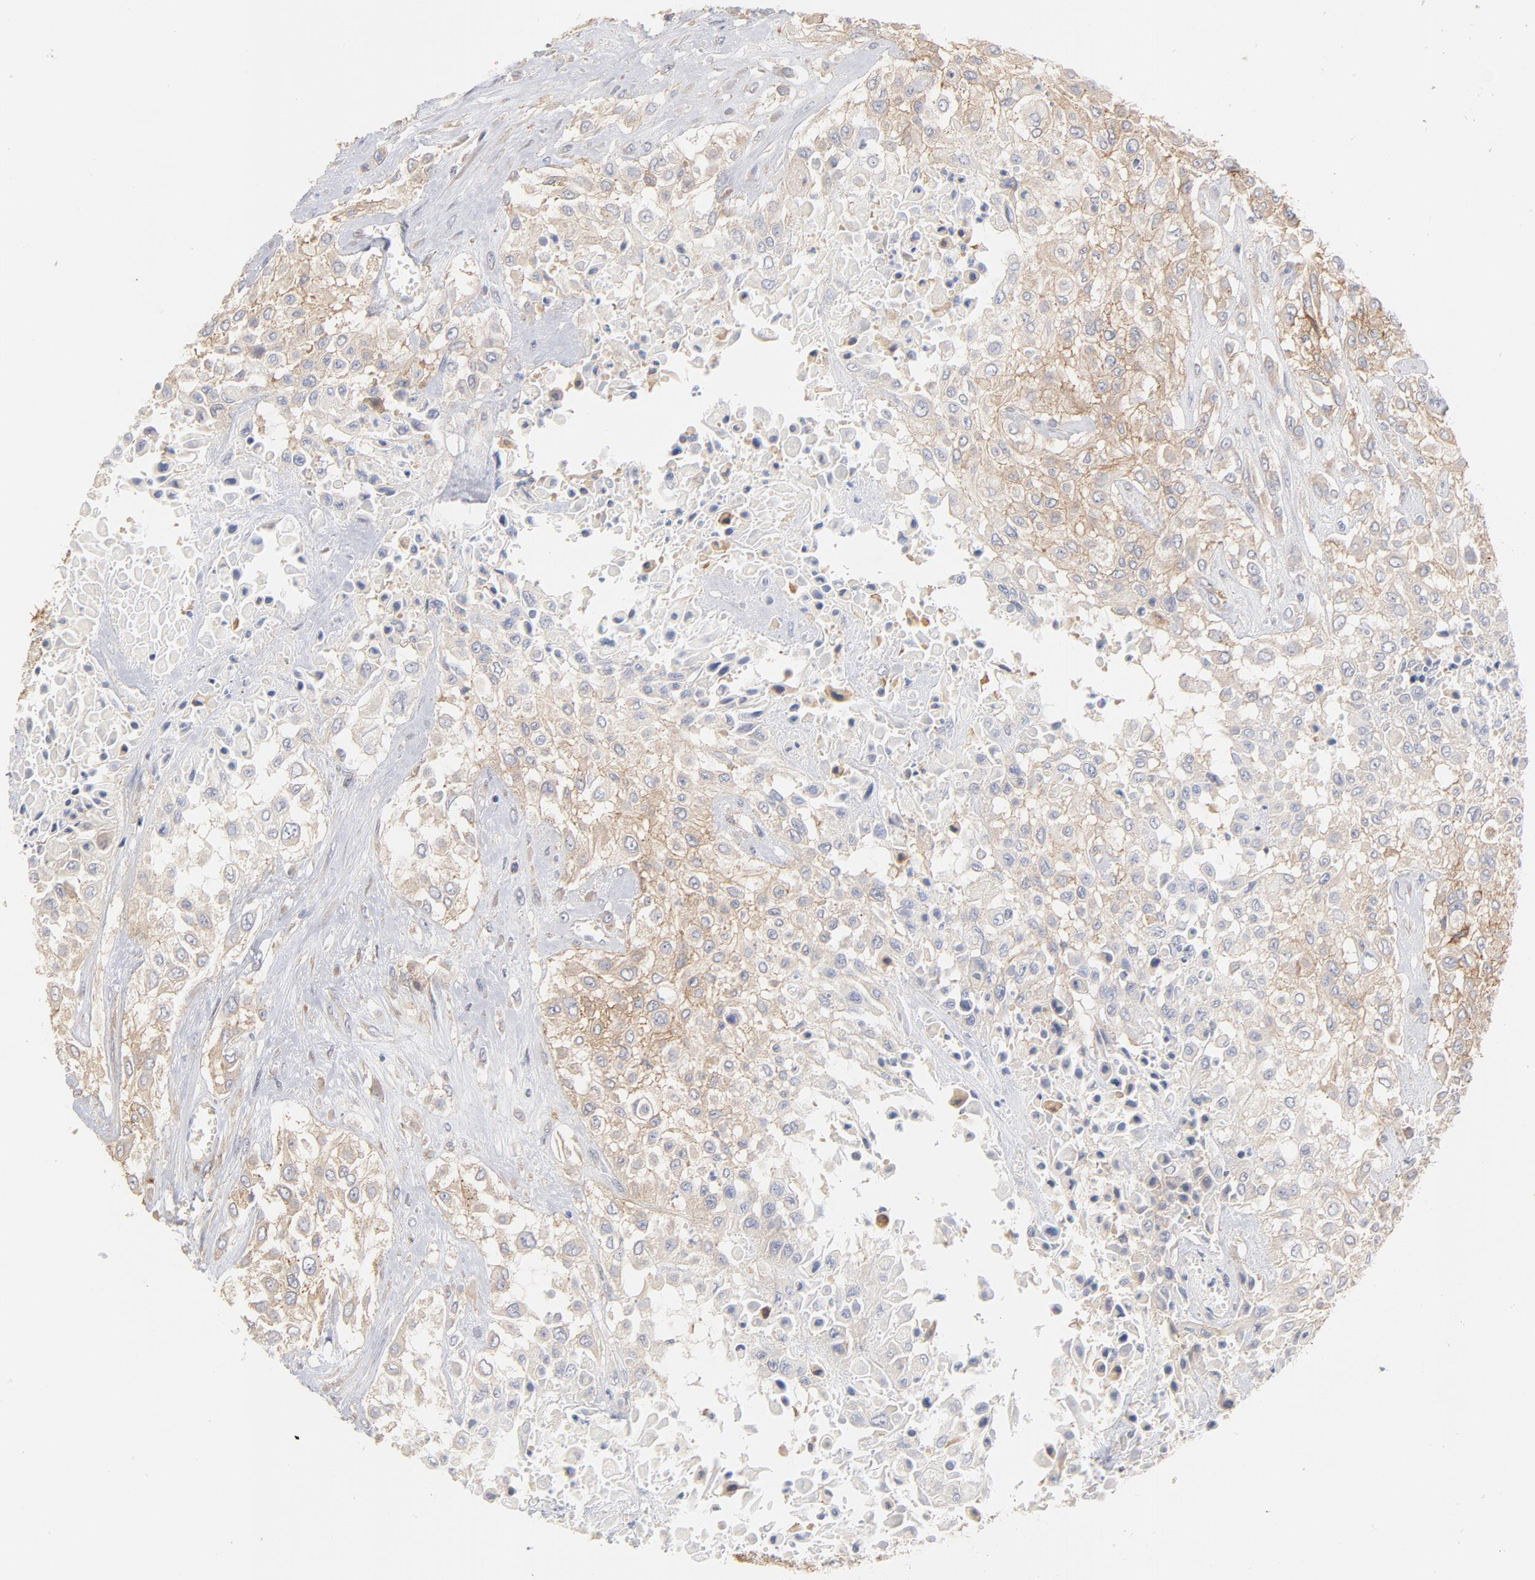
{"staining": {"intensity": "weak", "quantity": ">75%", "location": "cytoplasmic/membranous"}, "tissue": "urothelial cancer", "cell_type": "Tumor cells", "image_type": "cancer", "snomed": [{"axis": "morphology", "description": "Urothelial carcinoma, High grade"}, {"axis": "topography", "description": "Urinary bladder"}], "caption": "Immunohistochemistry (IHC) of urothelial carcinoma (high-grade) reveals low levels of weak cytoplasmic/membranous staining in about >75% of tumor cells. Using DAB (3,3'-diaminobenzidine) (brown) and hematoxylin (blue) stains, captured at high magnification using brightfield microscopy.", "gene": "SETD3", "patient": {"sex": "male", "age": 57}}